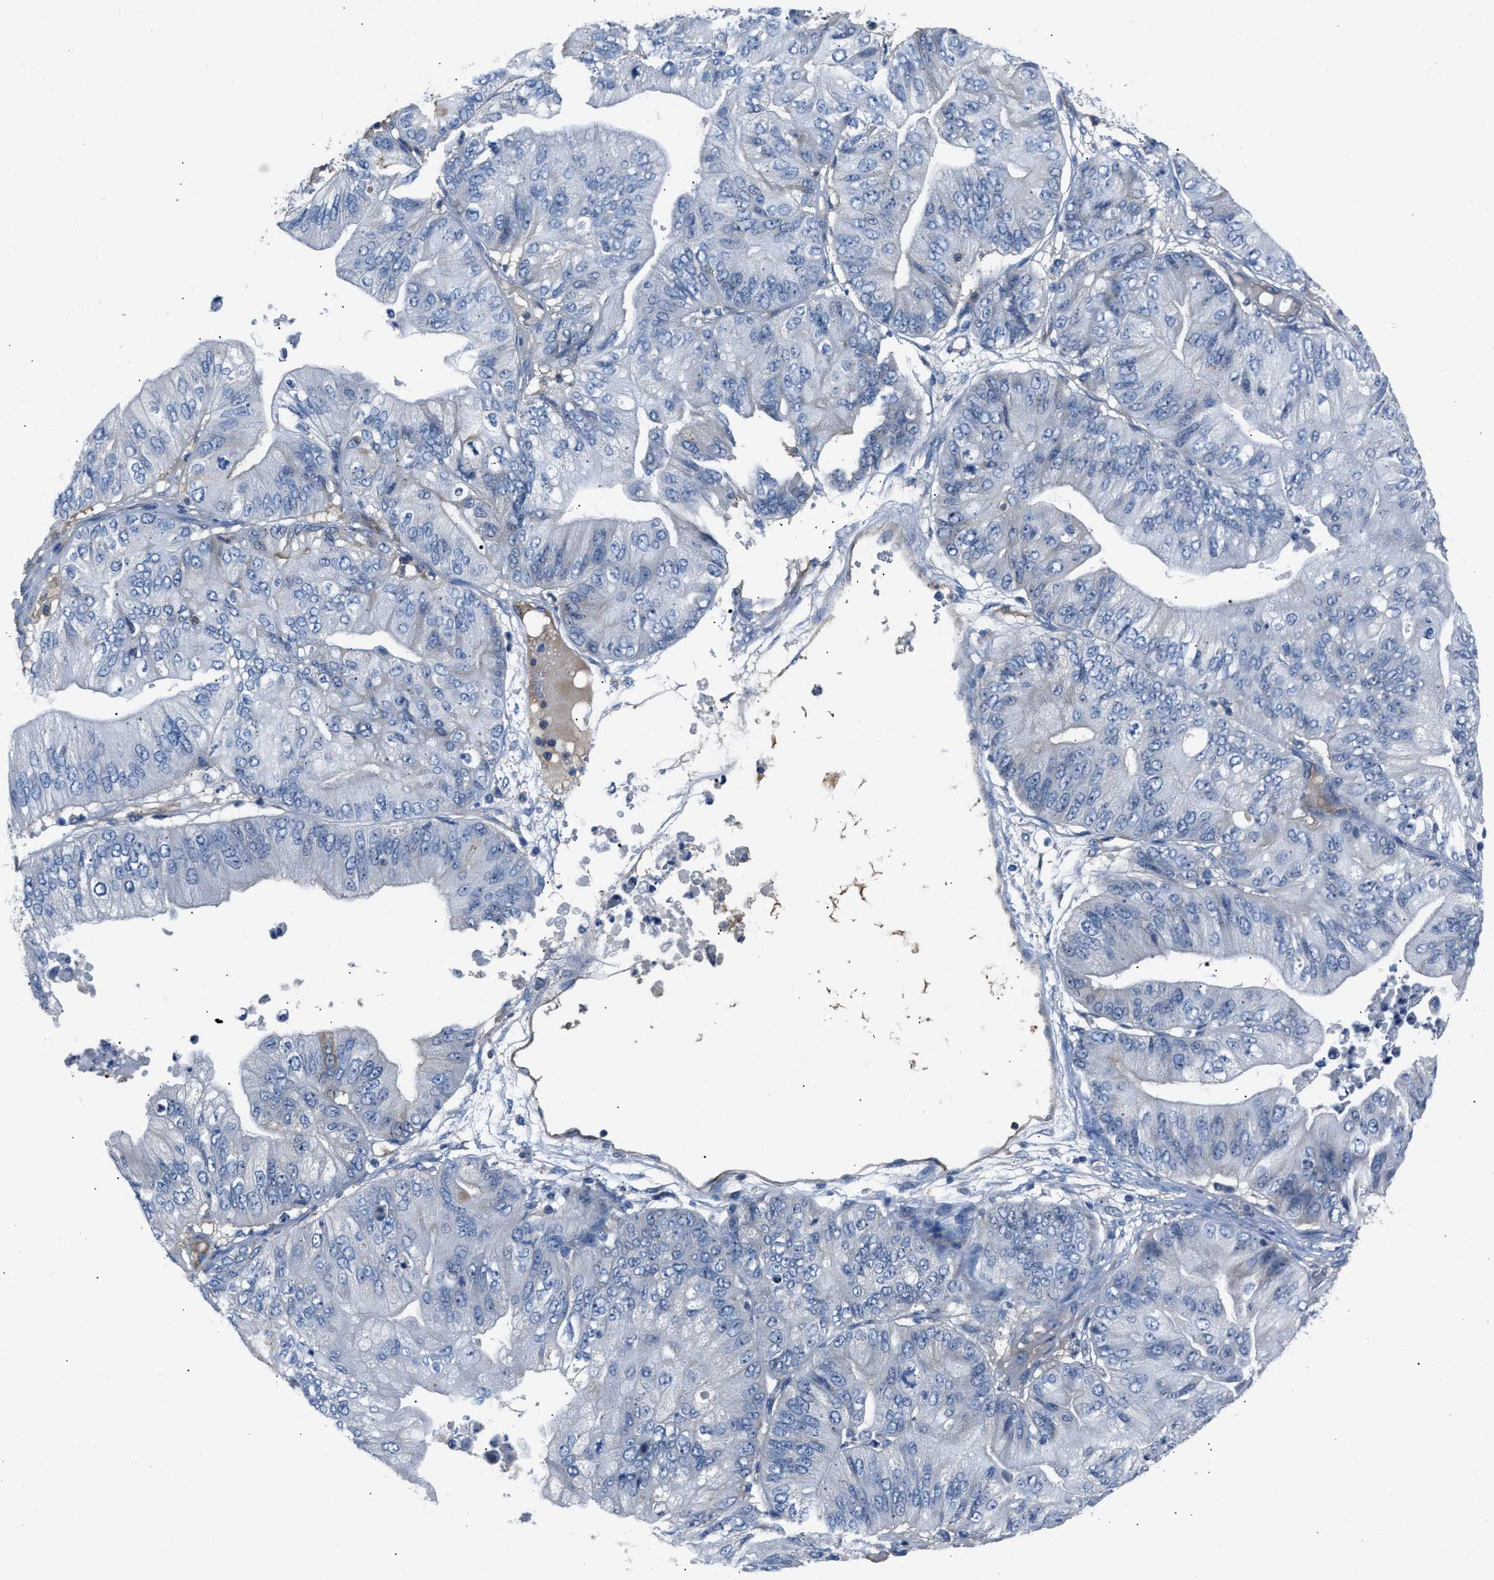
{"staining": {"intensity": "negative", "quantity": "none", "location": "none"}, "tissue": "ovarian cancer", "cell_type": "Tumor cells", "image_type": "cancer", "snomed": [{"axis": "morphology", "description": "Cystadenocarcinoma, mucinous, NOS"}, {"axis": "topography", "description": "Ovary"}], "caption": "Immunohistochemical staining of ovarian cancer (mucinous cystadenocarcinoma) shows no significant expression in tumor cells. (Brightfield microscopy of DAB (3,3'-diaminobenzidine) IHC at high magnification).", "gene": "DNAAF5", "patient": {"sex": "female", "age": 61}}